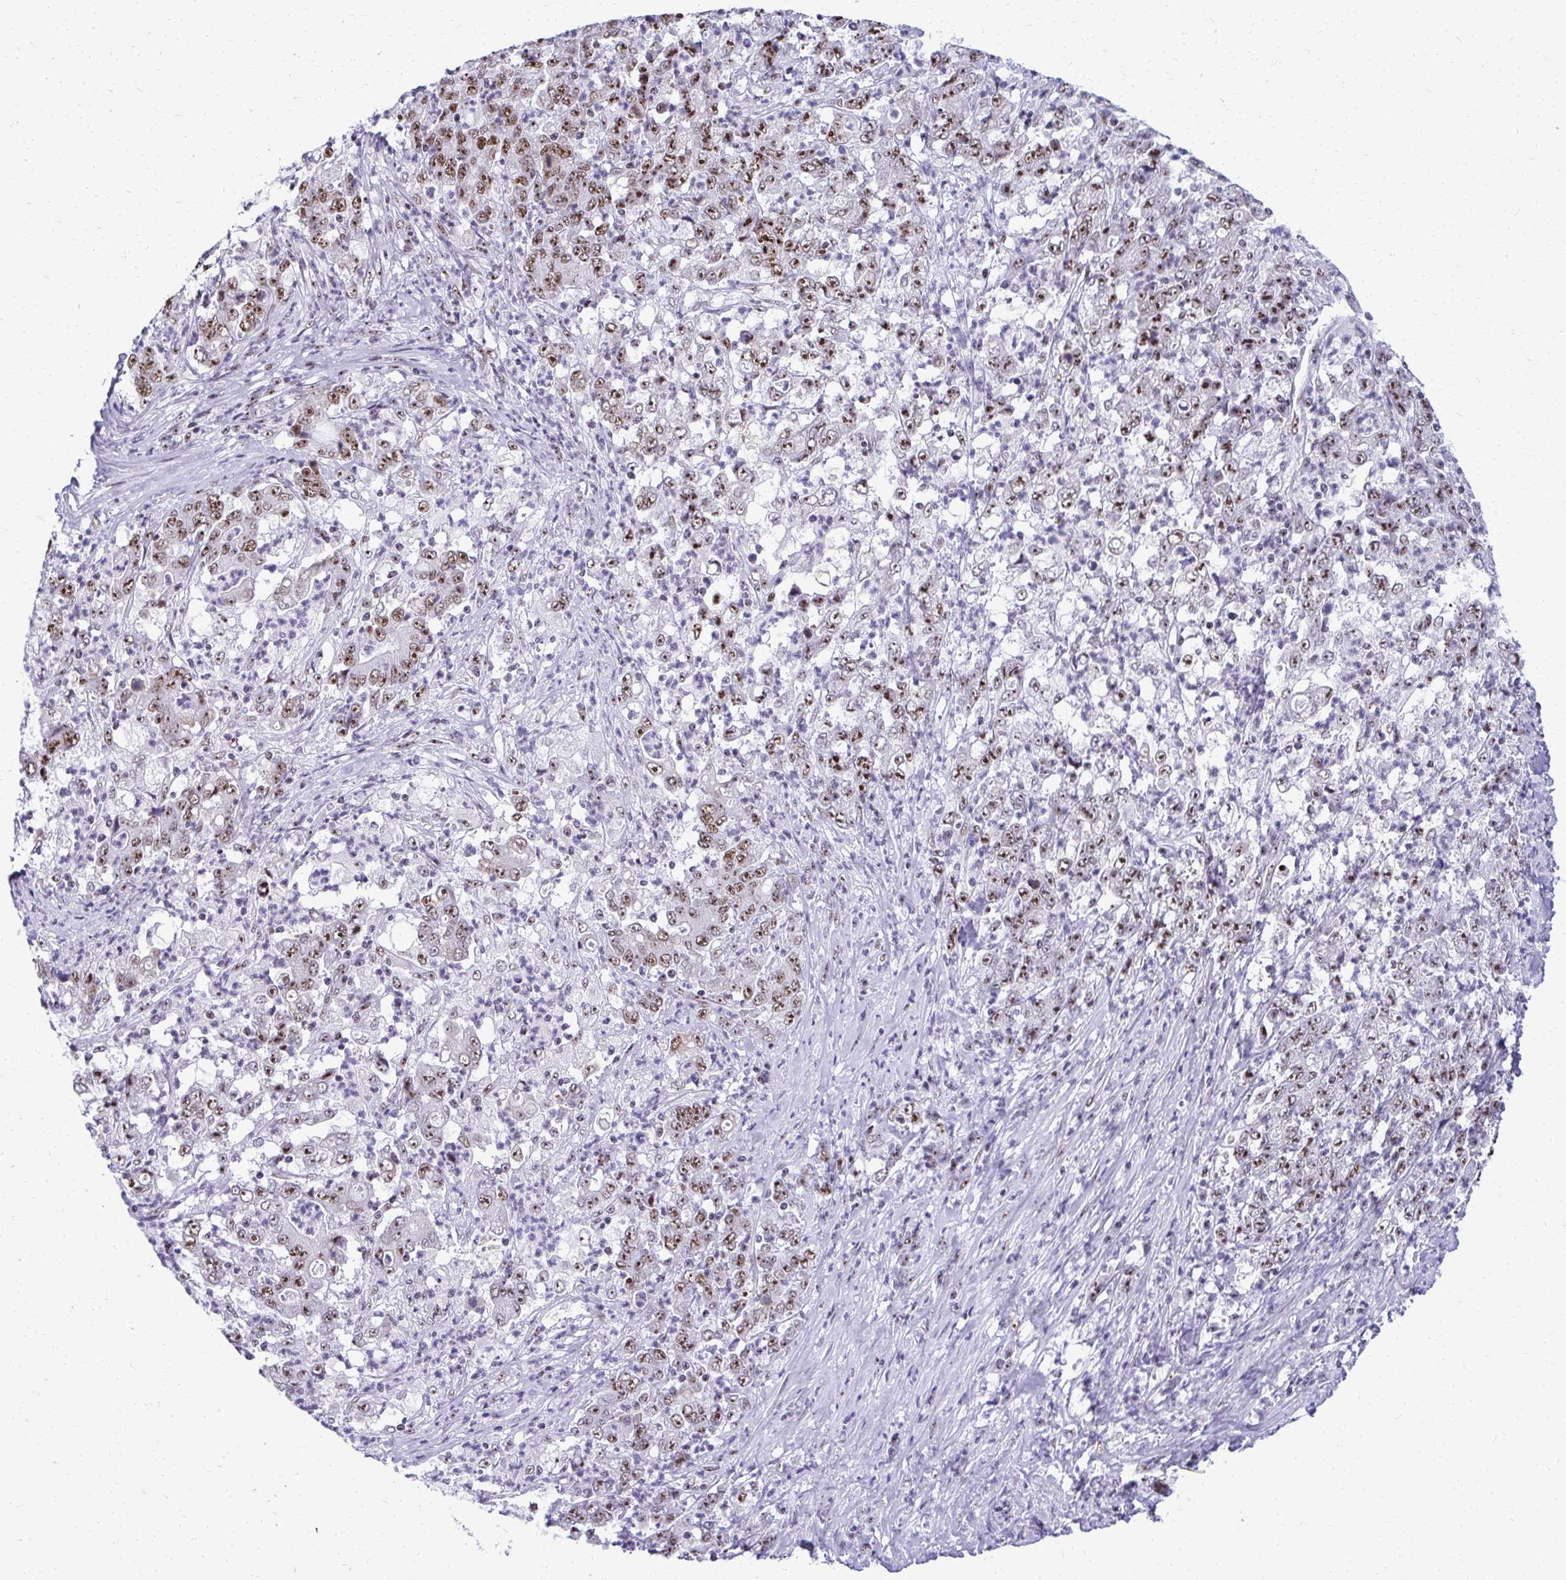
{"staining": {"intensity": "moderate", "quantity": "25%-75%", "location": "nuclear"}, "tissue": "stomach cancer", "cell_type": "Tumor cells", "image_type": "cancer", "snomed": [{"axis": "morphology", "description": "Adenocarcinoma, NOS"}, {"axis": "topography", "description": "Stomach, lower"}], "caption": "Stomach cancer stained with a protein marker shows moderate staining in tumor cells.", "gene": "PELP1", "patient": {"sex": "female", "age": 71}}